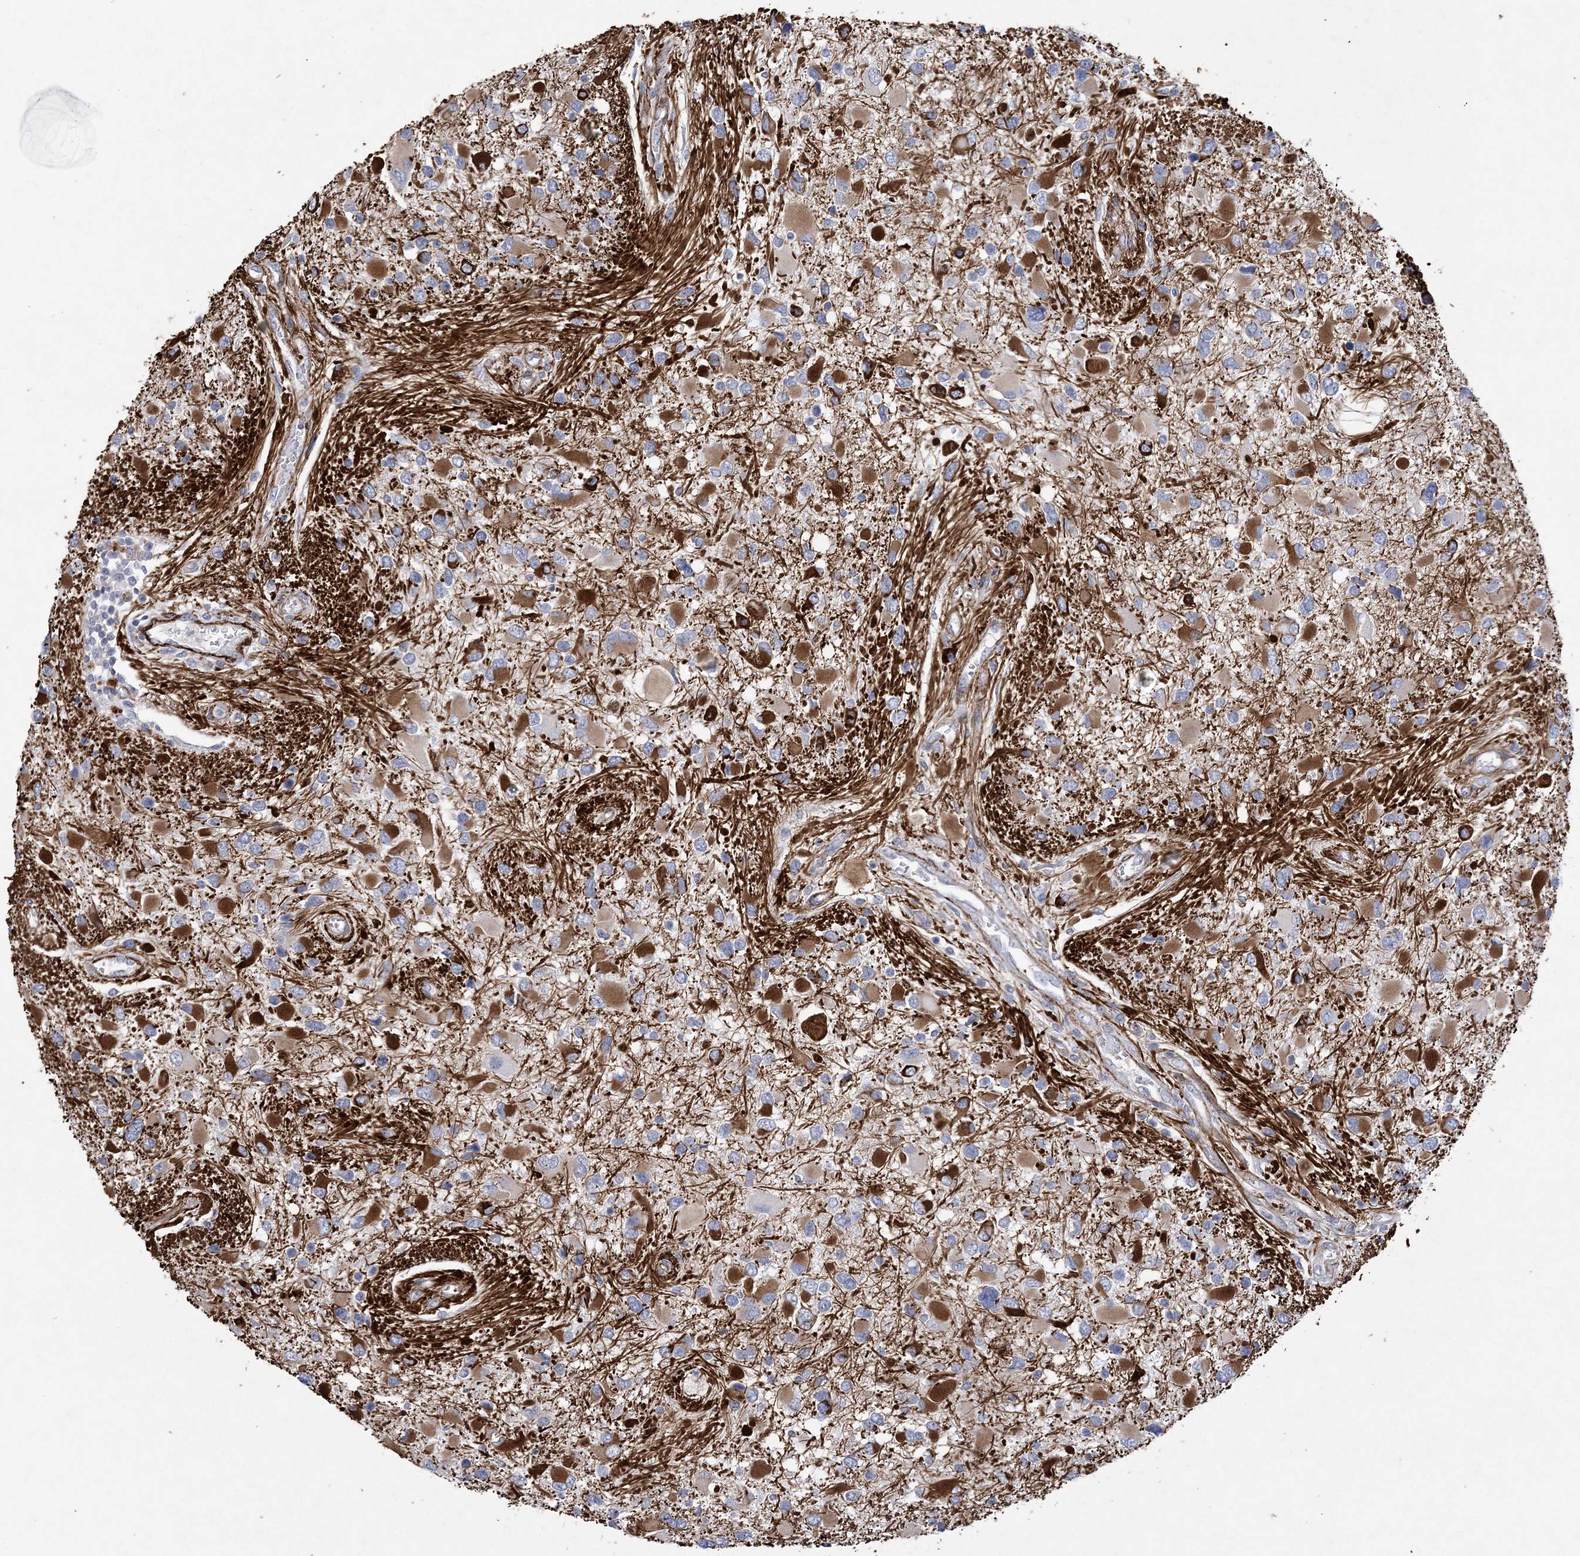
{"staining": {"intensity": "moderate", "quantity": "<25%", "location": "cytoplasmic/membranous"}, "tissue": "glioma", "cell_type": "Tumor cells", "image_type": "cancer", "snomed": [{"axis": "morphology", "description": "Glioma, malignant, High grade"}, {"axis": "topography", "description": "Brain"}], "caption": "High-power microscopy captured an immunohistochemistry histopathology image of glioma, revealing moderate cytoplasmic/membranous expression in approximately <25% of tumor cells.", "gene": "ARSJ", "patient": {"sex": "male", "age": 53}}